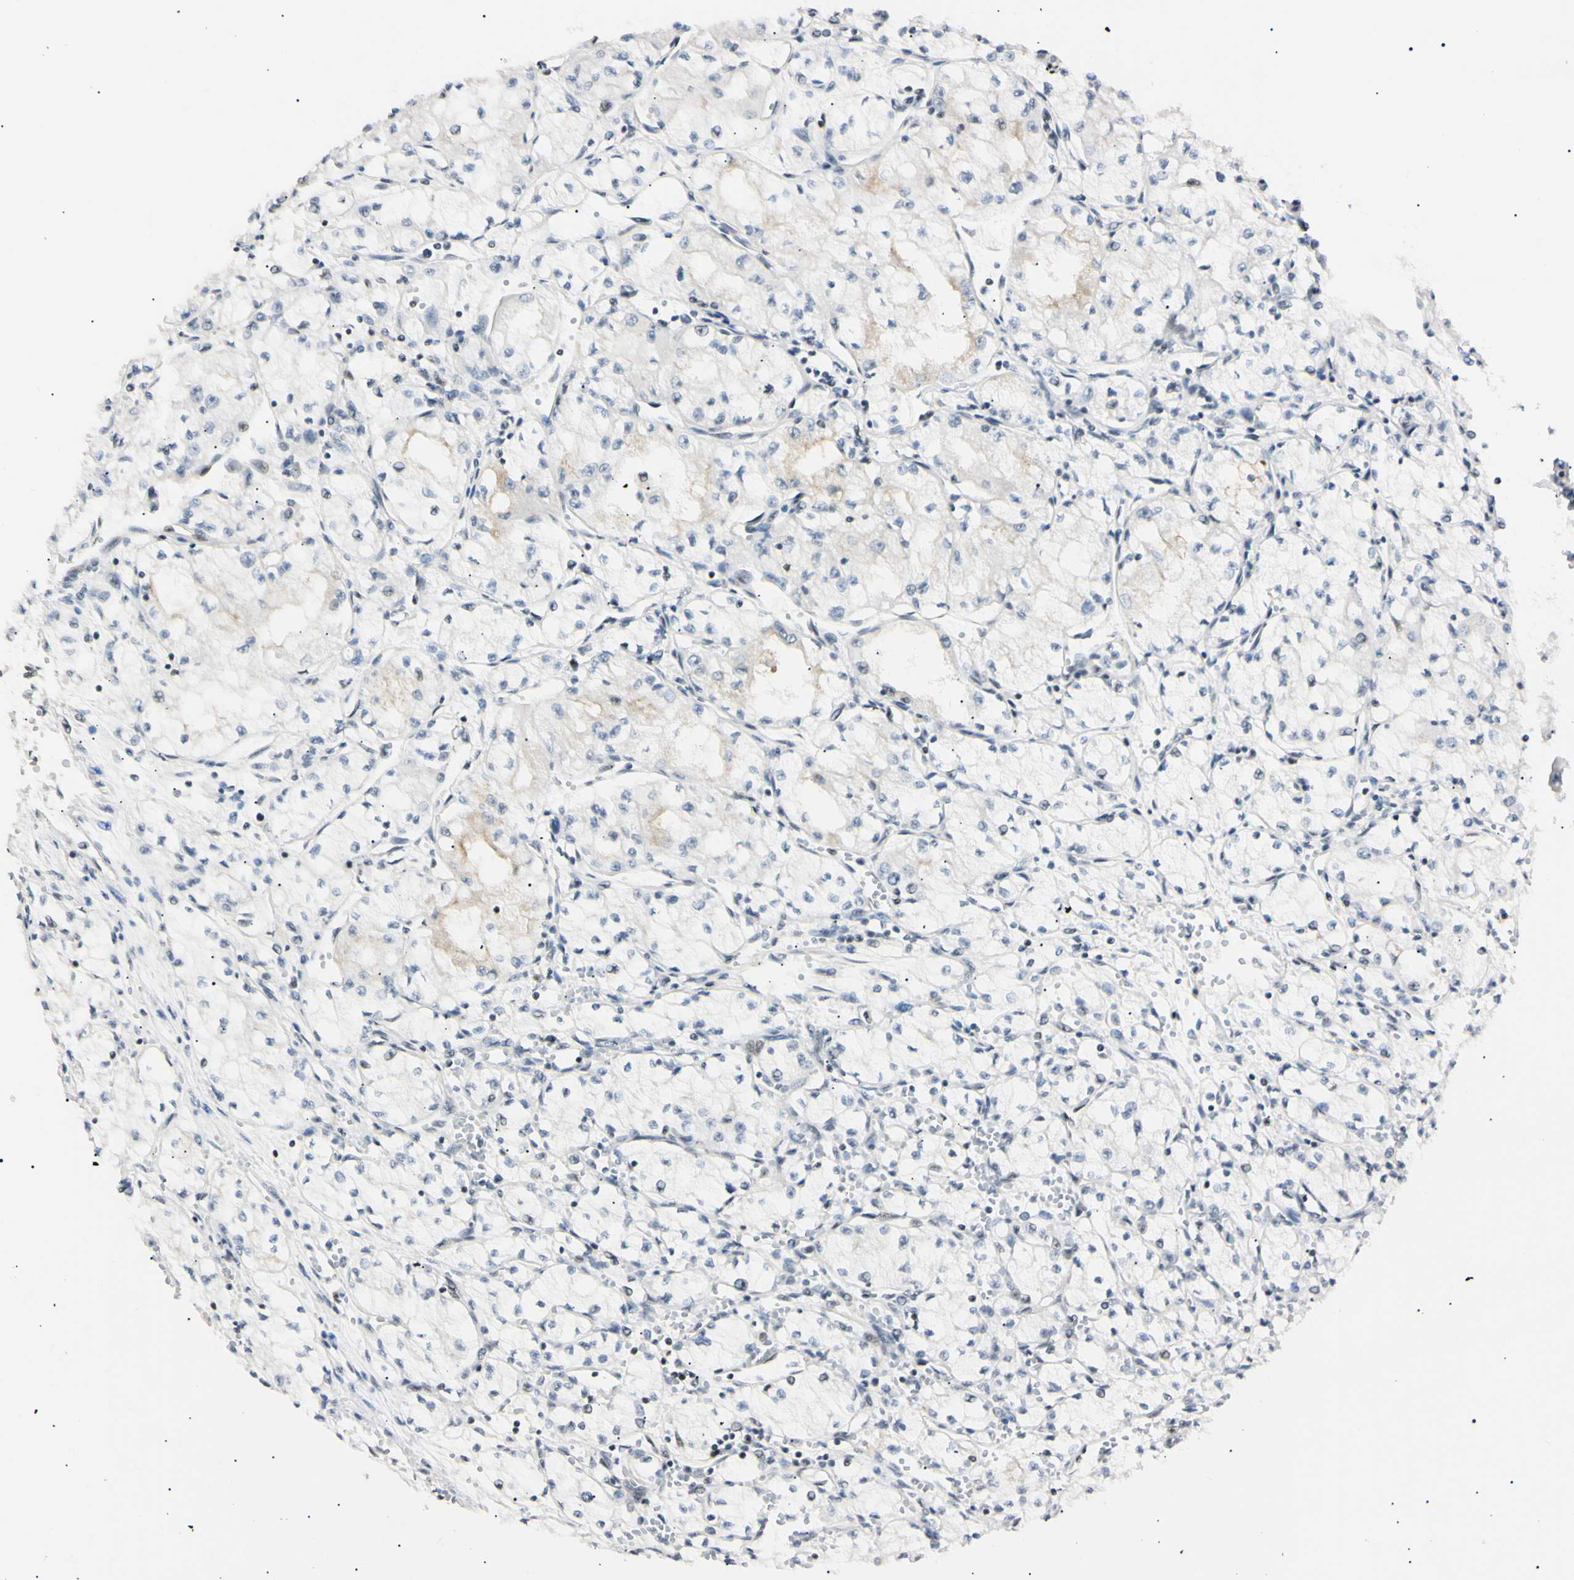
{"staining": {"intensity": "negative", "quantity": "none", "location": "none"}, "tissue": "renal cancer", "cell_type": "Tumor cells", "image_type": "cancer", "snomed": [{"axis": "morphology", "description": "Normal tissue, NOS"}, {"axis": "morphology", "description": "Adenocarcinoma, NOS"}, {"axis": "topography", "description": "Kidney"}], "caption": "Immunohistochemistry micrograph of human renal cancer (adenocarcinoma) stained for a protein (brown), which displays no staining in tumor cells.", "gene": "ZNF134", "patient": {"sex": "male", "age": 59}}